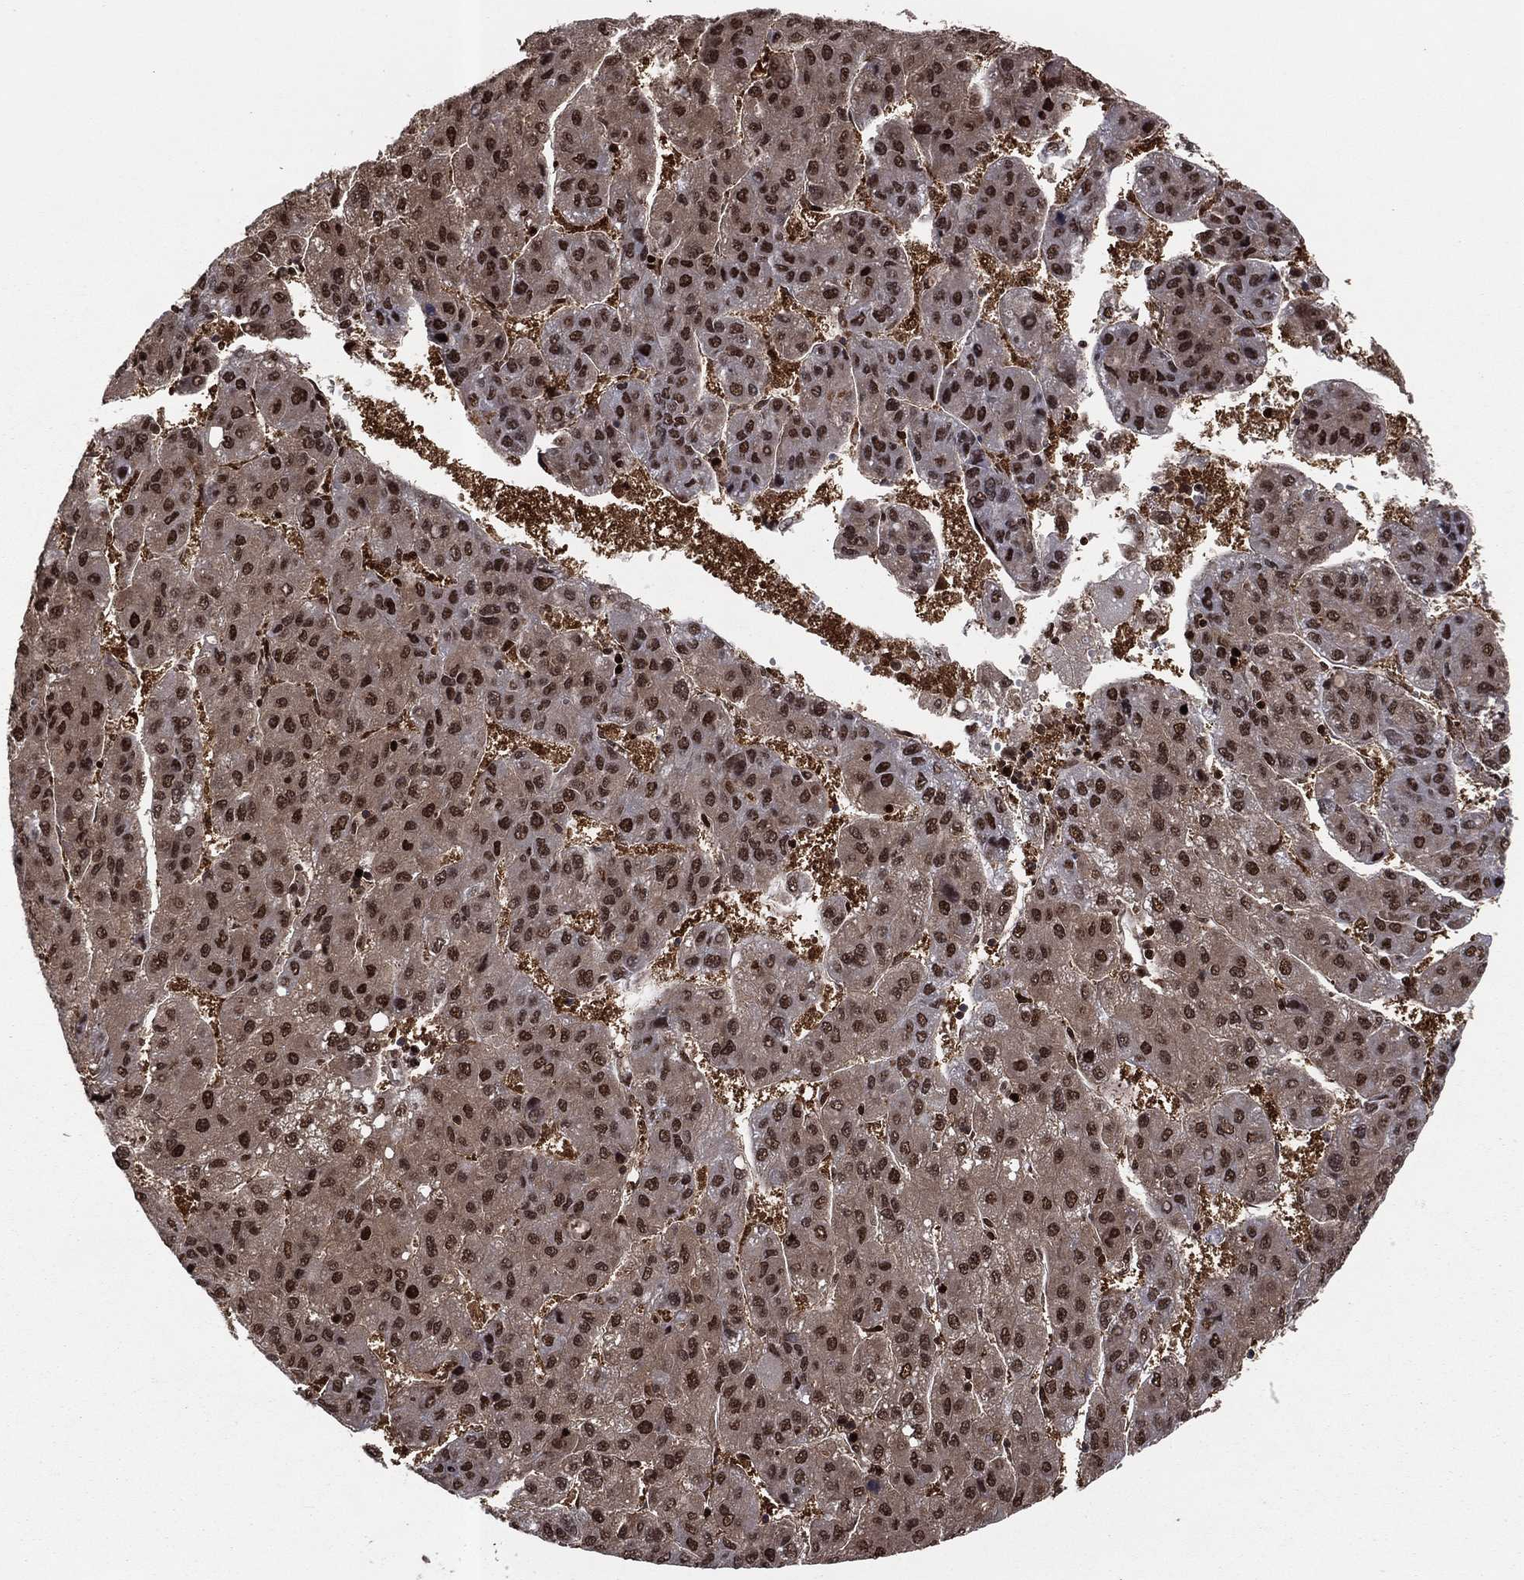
{"staining": {"intensity": "strong", "quantity": ">75%", "location": "cytoplasmic/membranous,nuclear"}, "tissue": "liver cancer", "cell_type": "Tumor cells", "image_type": "cancer", "snomed": [{"axis": "morphology", "description": "Carcinoma, Hepatocellular, NOS"}, {"axis": "topography", "description": "Liver"}], "caption": "Tumor cells demonstrate high levels of strong cytoplasmic/membranous and nuclear expression in approximately >75% of cells in human liver cancer.", "gene": "PSMA1", "patient": {"sex": "female", "age": 82}}